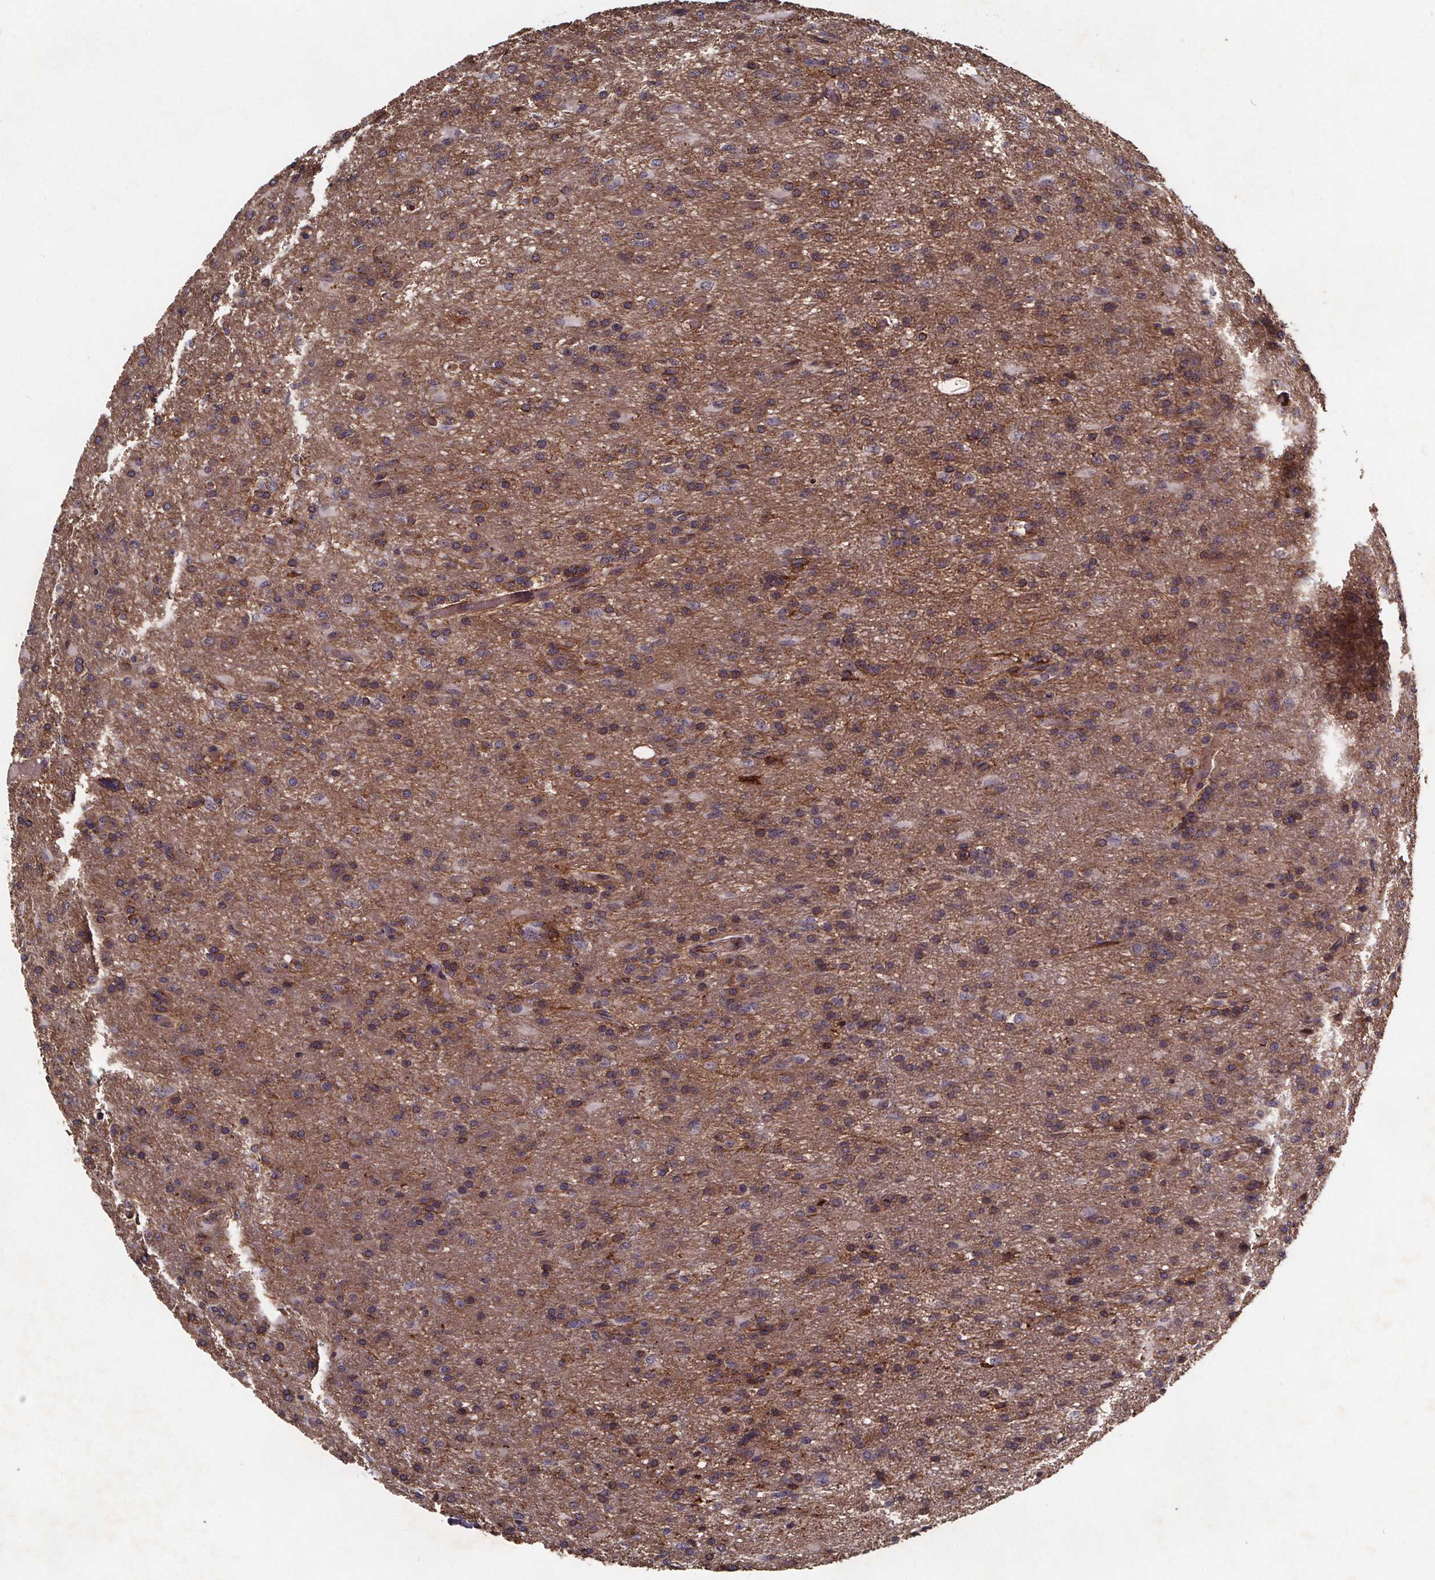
{"staining": {"intensity": "moderate", "quantity": "<25%", "location": "cytoplasmic/membranous"}, "tissue": "glioma", "cell_type": "Tumor cells", "image_type": "cancer", "snomed": [{"axis": "morphology", "description": "Glioma, malignant, High grade"}, {"axis": "topography", "description": "Brain"}], "caption": "Immunohistochemical staining of malignant glioma (high-grade) reveals moderate cytoplasmic/membranous protein staining in about <25% of tumor cells.", "gene": "FASTKD3", "patient": {"sex": "male", "age": 68}}